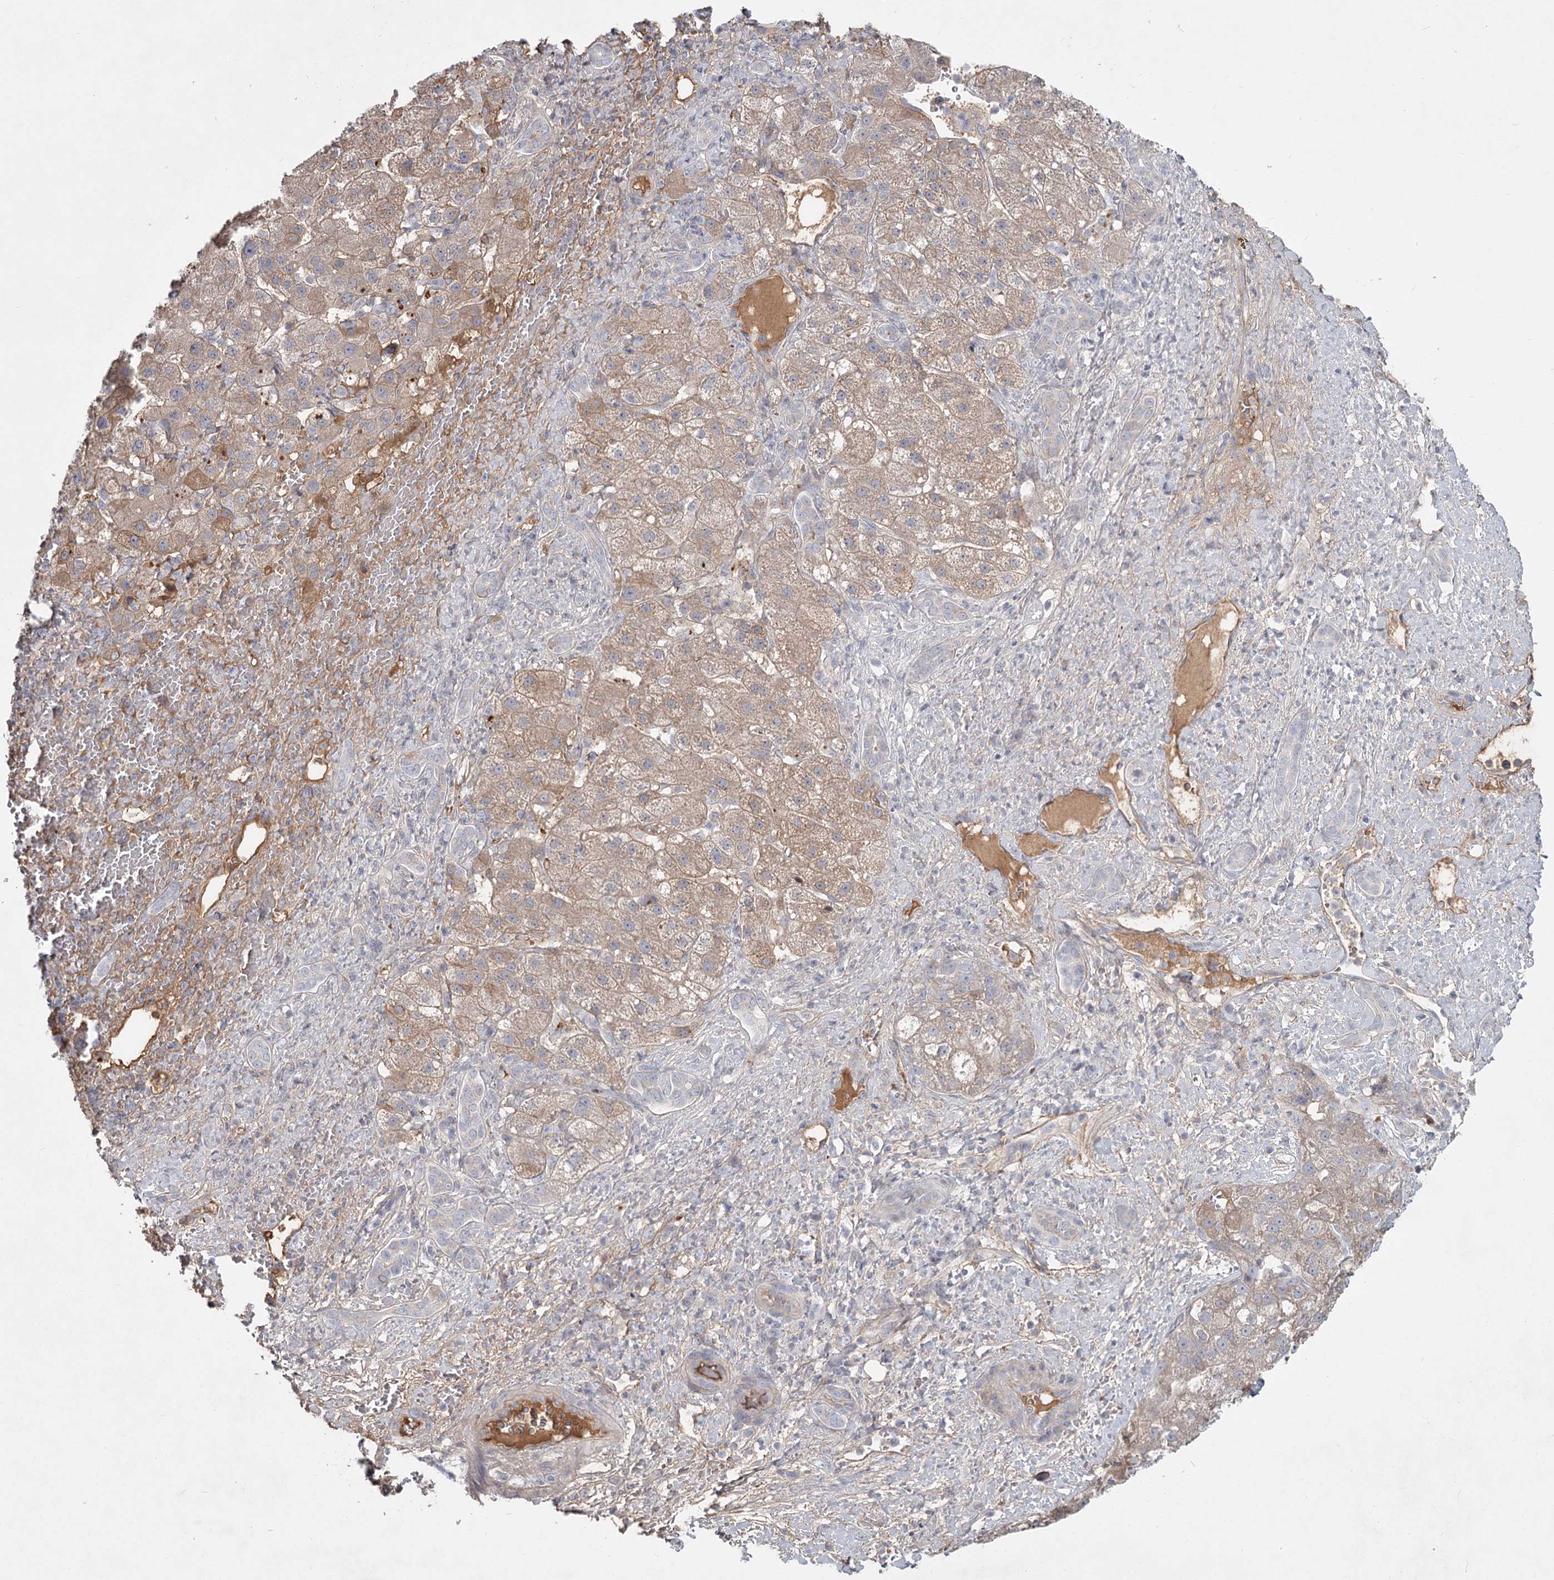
{"staining": {"intensity": "weak", "quantity": "25%-75%", "location": "cytoplasmic/membranous"}, "tissue": "liver cancer", "cell_type": "Tumor cells", "image_type": "cancer", "snomed": [{"axis": "morphology", "description": "Normal tissue, NOS"}, {"axis": "morphology", "description": "Carcinoma, Hepatocellular, NOS"}, {"axis": "topography", "description": "Liver"}], "caption": "Tumor cells exhibit weak cytoplasmic/membranous positivity in approximately 25%-75% of cells in liver hepatocellular carcinoma. The protein is shown in brown color, while the nuclei are stained blue.", "gene": "DHRS9", "patient": {"sex": "male", "age": 57}}